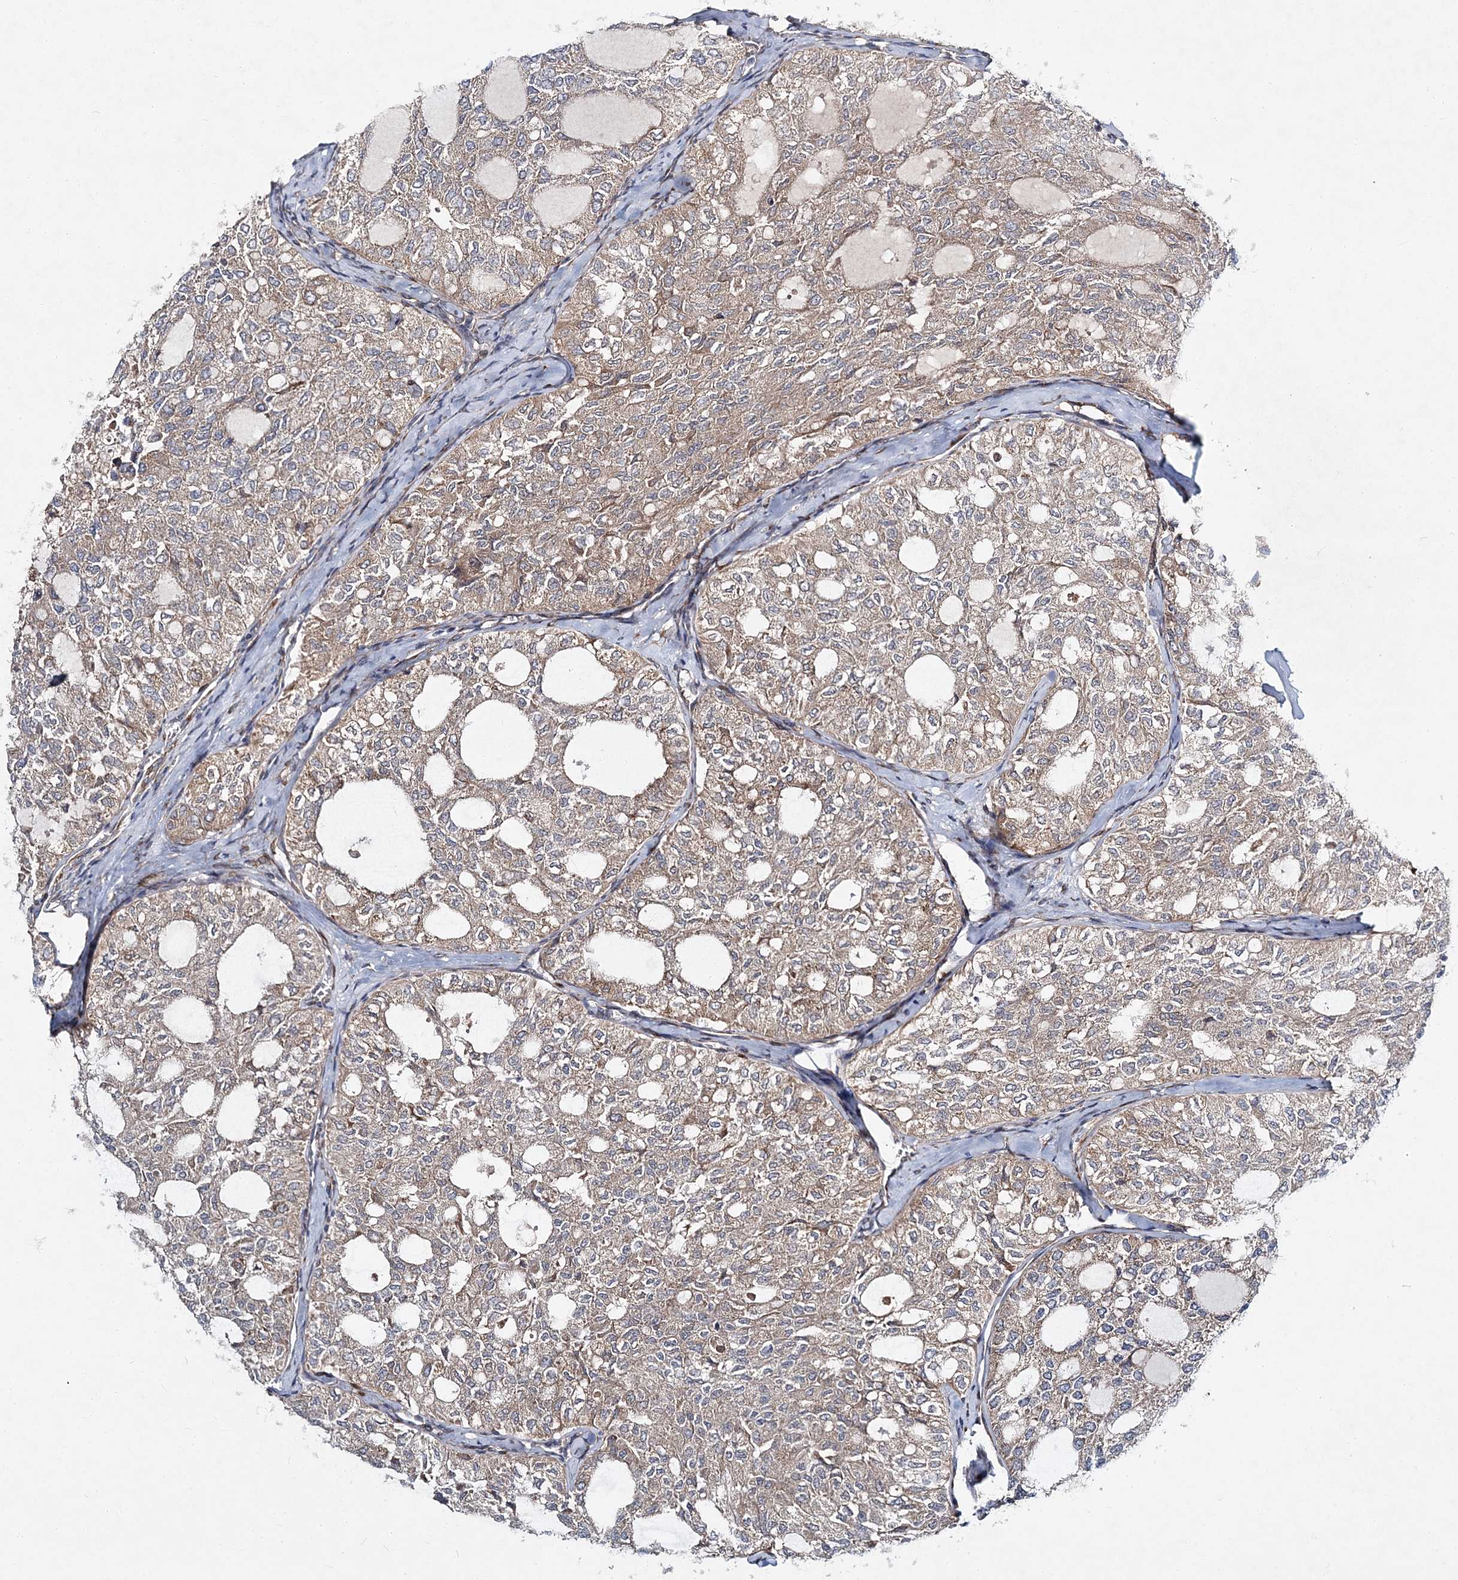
{"staining": {"intensity": "weak", "quantity": "25%-75%", "location": "cytoplasmic/membranous"}, "tissue": "thyroid cancer", "cell_type": "Tumor cells", "image_type": "cancer", "snomed": [{"axis": "morphology", "description": "Follicular adenoma carcinoma, NOS"}, {"axis": "topography", "description": "Thyroid gland"}], "caption": "Human thyroid cancer stained with a protein marker reveals weak staining in tumor cells.", "gene": "NBAS", "patient": {"sex": "male", "age": 75}}